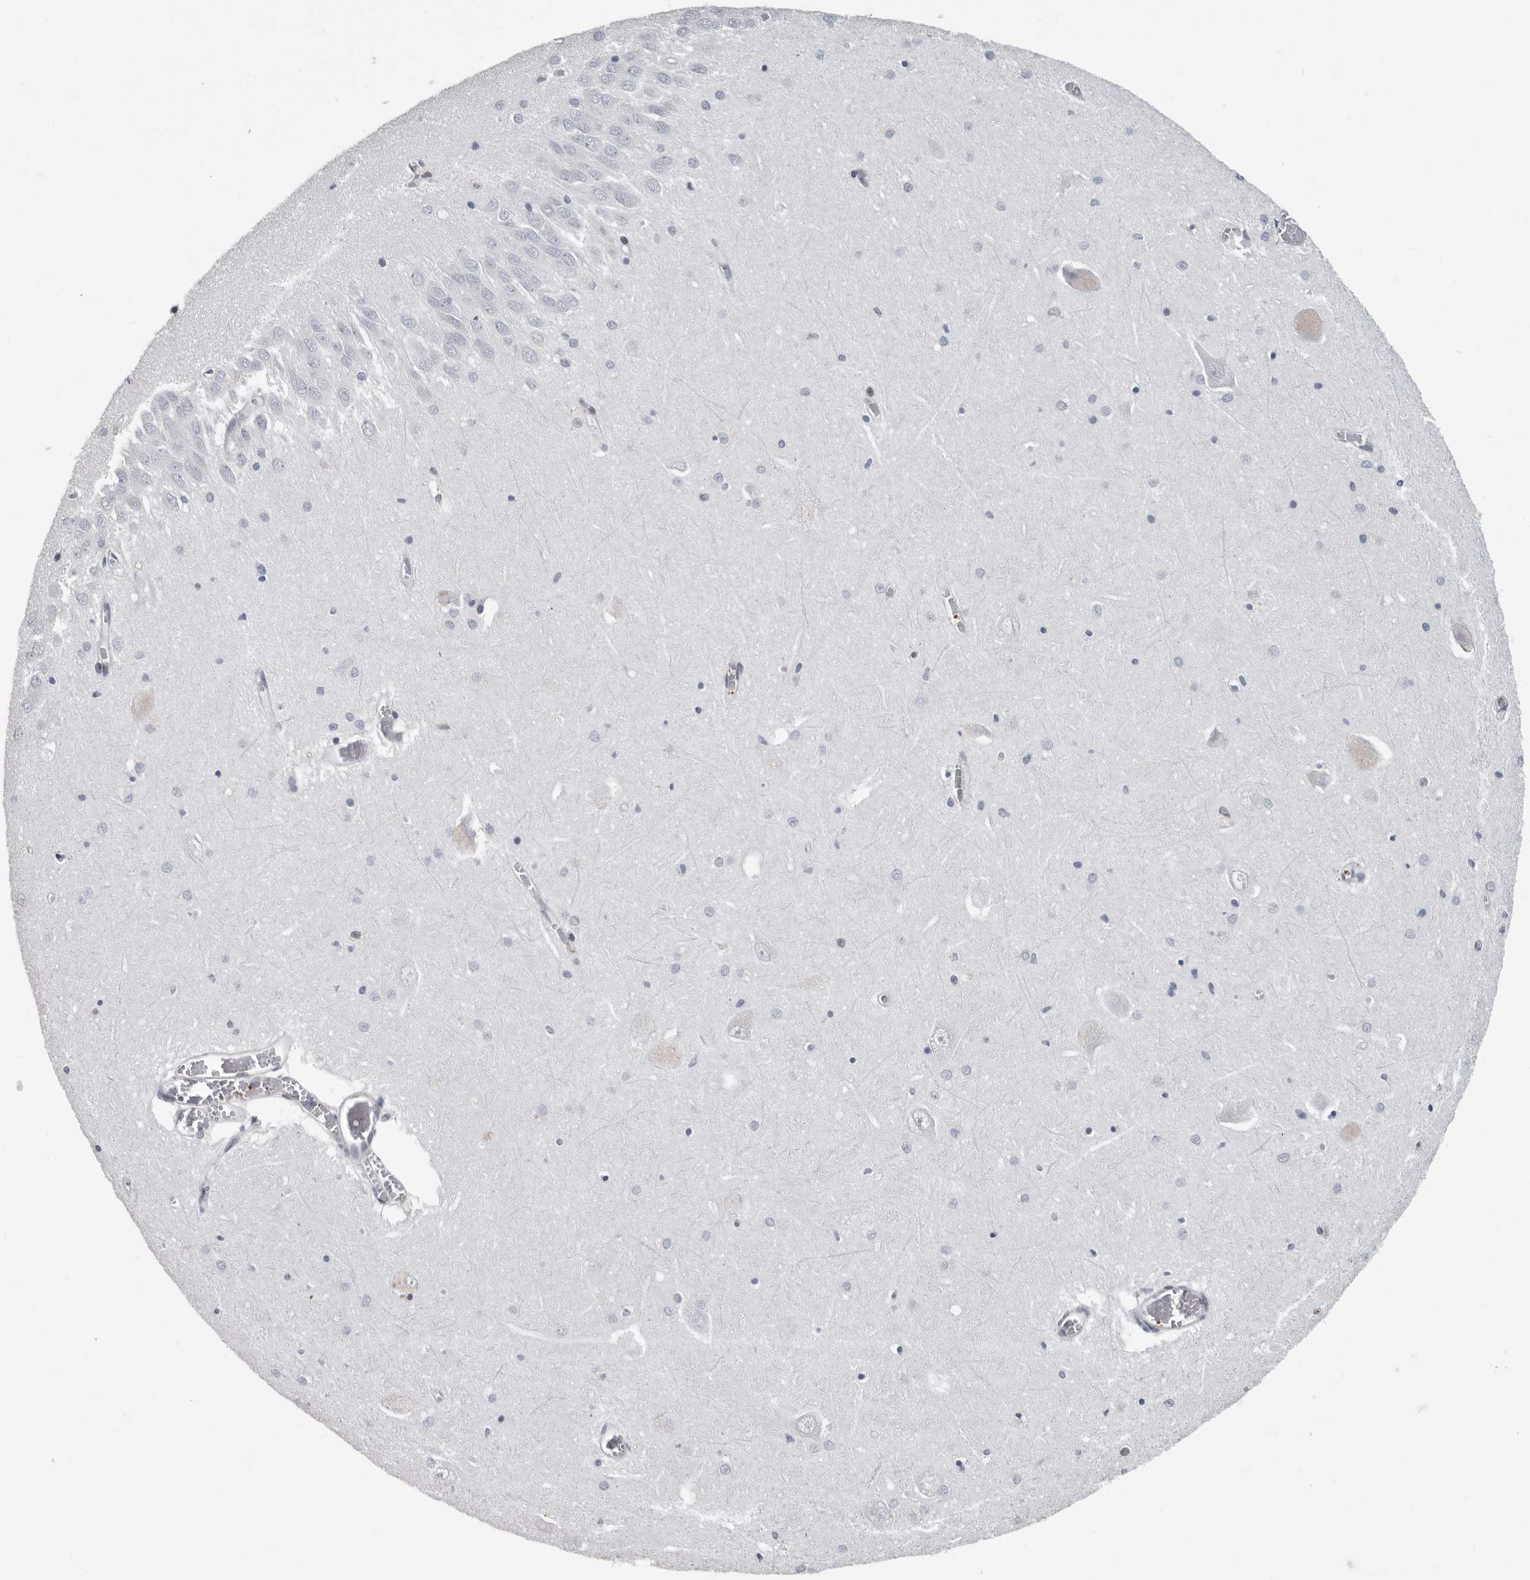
{"staining": {"intensity": "negative", "quantity": "none", "location": "none"}, "tissue": "hippocampus", "cell_type": "Glial cells", "image_type": "normal", "snomed": [{"axis": "morphology", "description": "Normal tissue, NOS"}, {"axis": "topography", "description": "Hippocampus"}], "caption": "A photomicrograph of hippocampus stained for a protein exhibits no brown staining in glial cells.", "gene": "RALGPS2", "patient": {"sex": "male", "age": 70}}